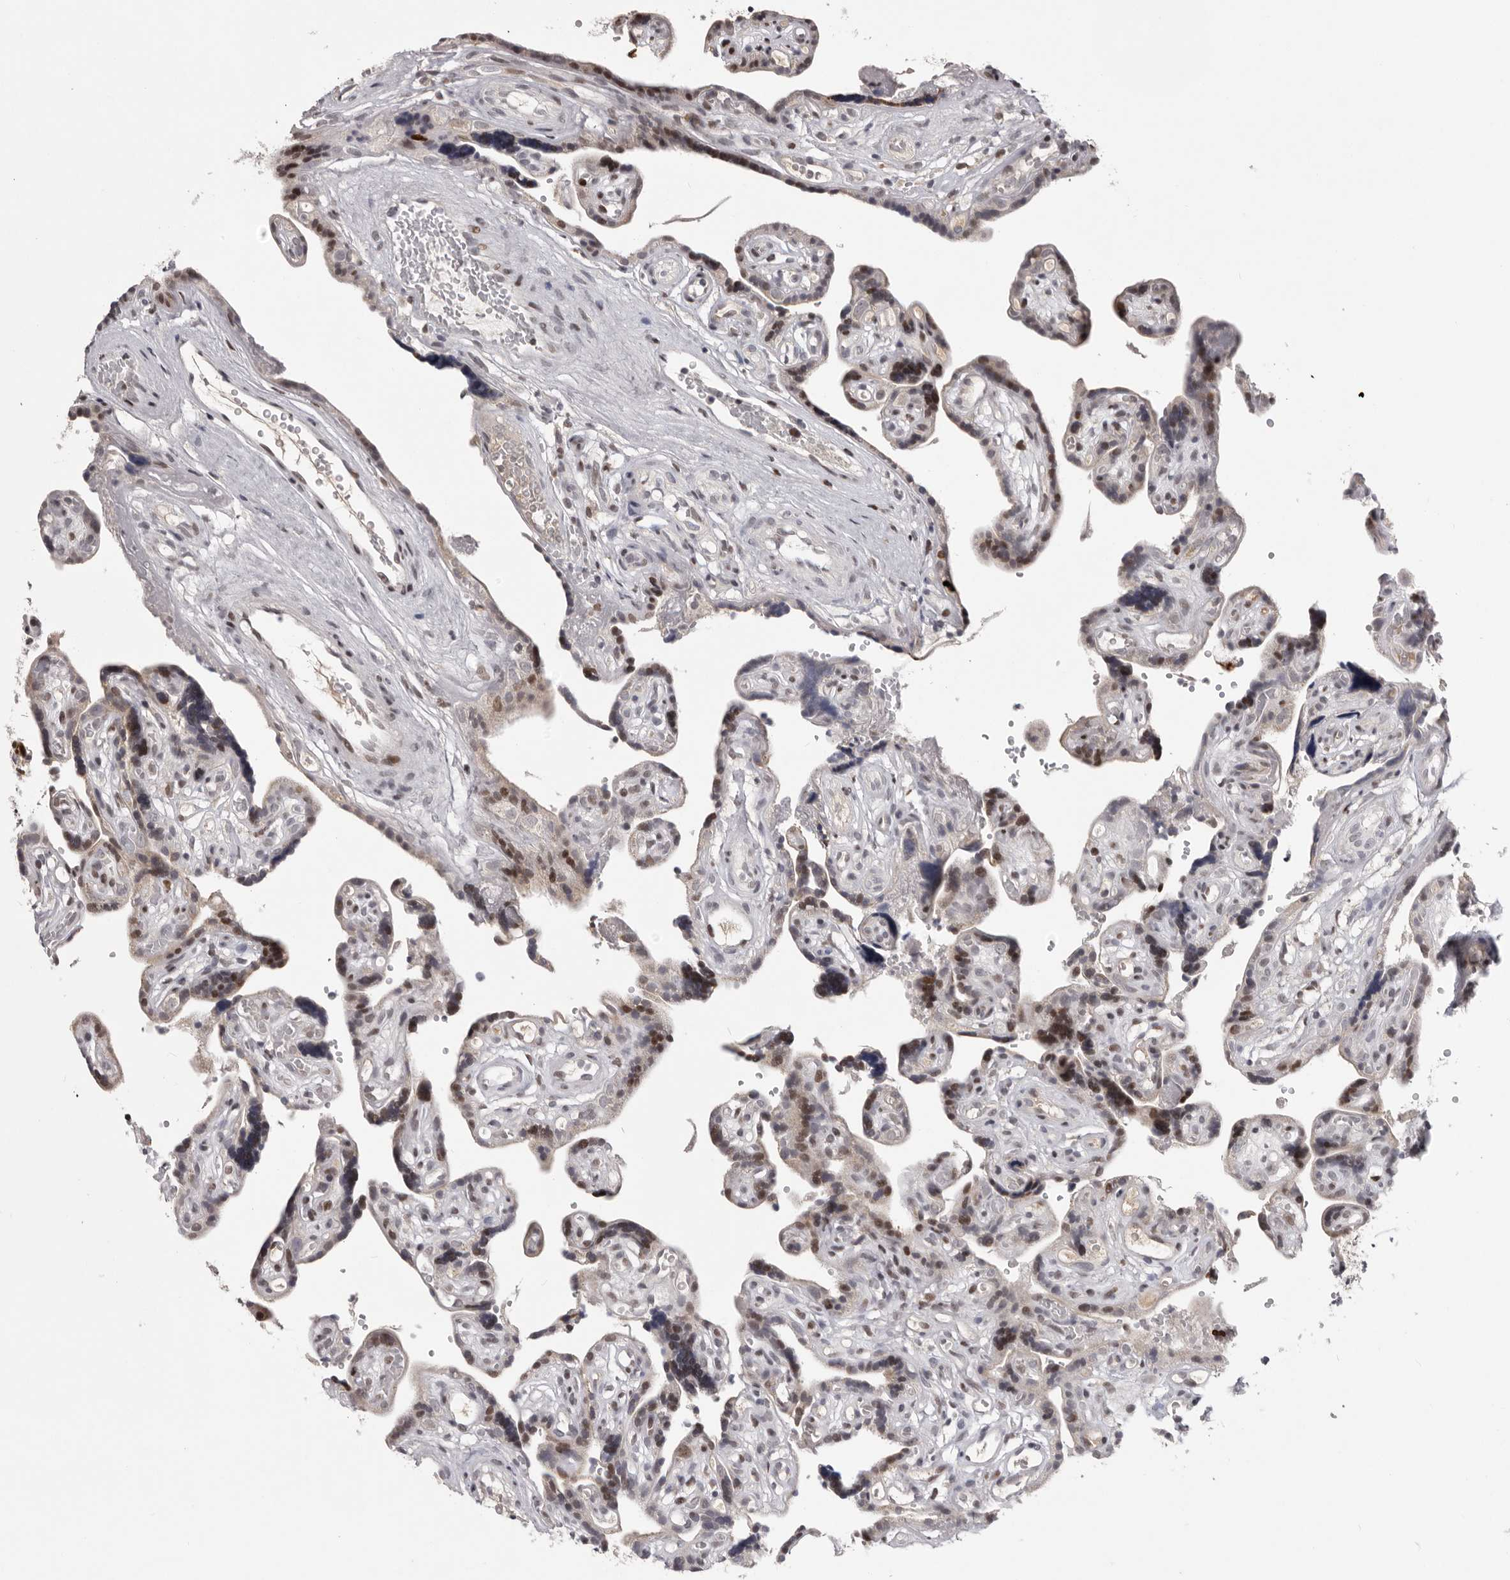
{"staining": {"intensity": "moderate", "quantity": ">75%", "location": "nuclear"}, "tissue": "placenta", "cell_type": "Decidual cells", "image_type": "normal", "snomed": [{"axis": "morphology", "description": "Normal tissue, NOS"}, {"axis": "topography", "description": "Placenta"}], "caption": "Immunohistochemical staining of benign placenta reveals >75% levels of moderate nuclear protein positivity in about >75% of decidual cells. Immunohistochemistry (ihc) stains the protein of interest in brown and the nuclei are stained blue.", "gene": "C17orf99", "patient": {"sex": "female", "age": 30}}